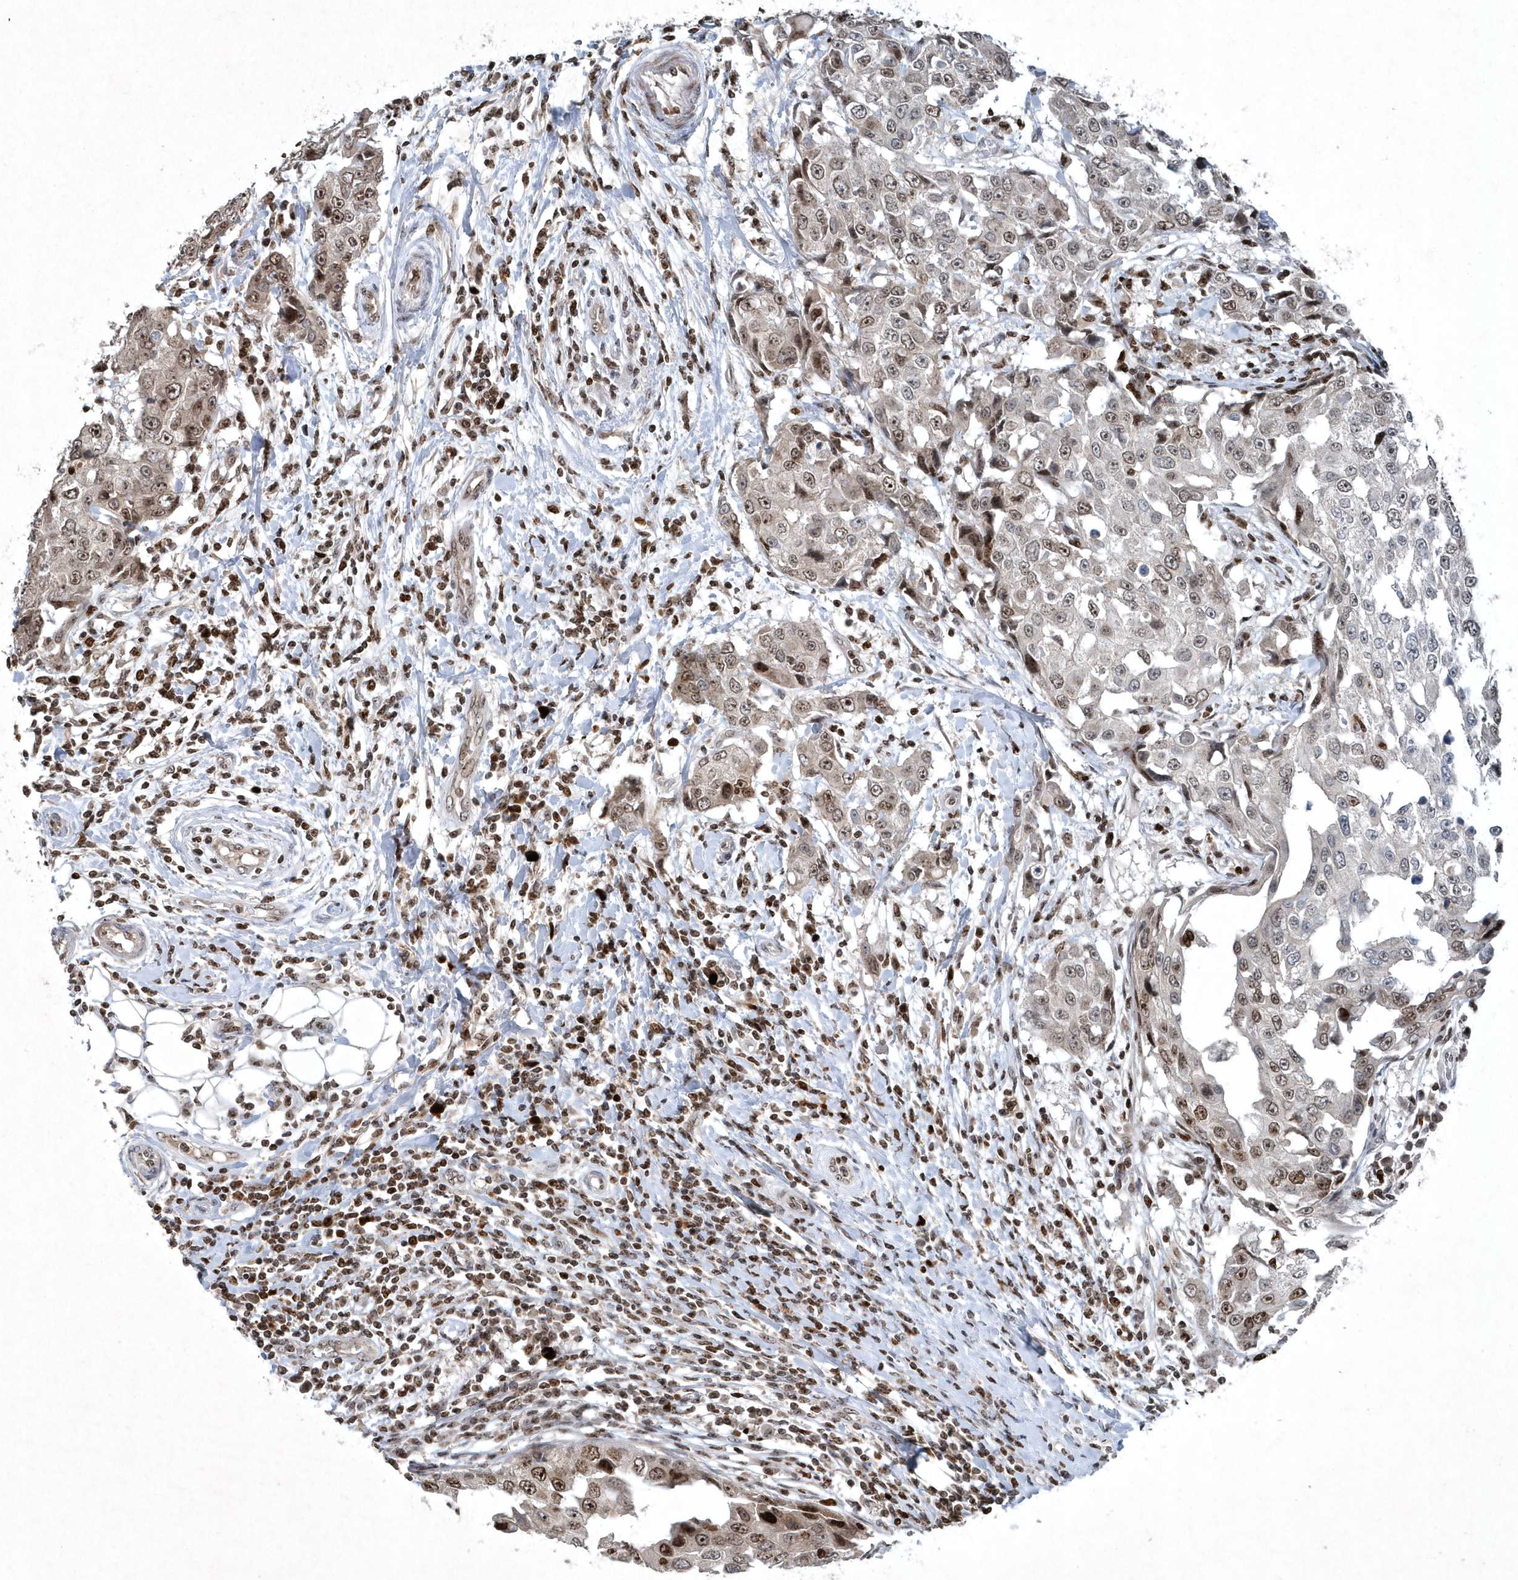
{"staining": {"intensity": "moderate", "quantity": ">75%", "location": "nuclear"}, "tissue": "breast cancer", "cell_type": "Tumor cells", "image_type": "cancer", "snomed": [{"axis": "morphology", "description": "Duct carcinoma"}, {"axis": "topography", "description": "Breast"}], "caption": "IHC photomicrograph of intraductal carcinoma (breast) stained for a protein (brown), which exhibits medium levels of moderate nuclear positivity in approximately >75% of tumor cells.", "gene": "QTRT2", "patient": {"sex": "female", "age": 27}}